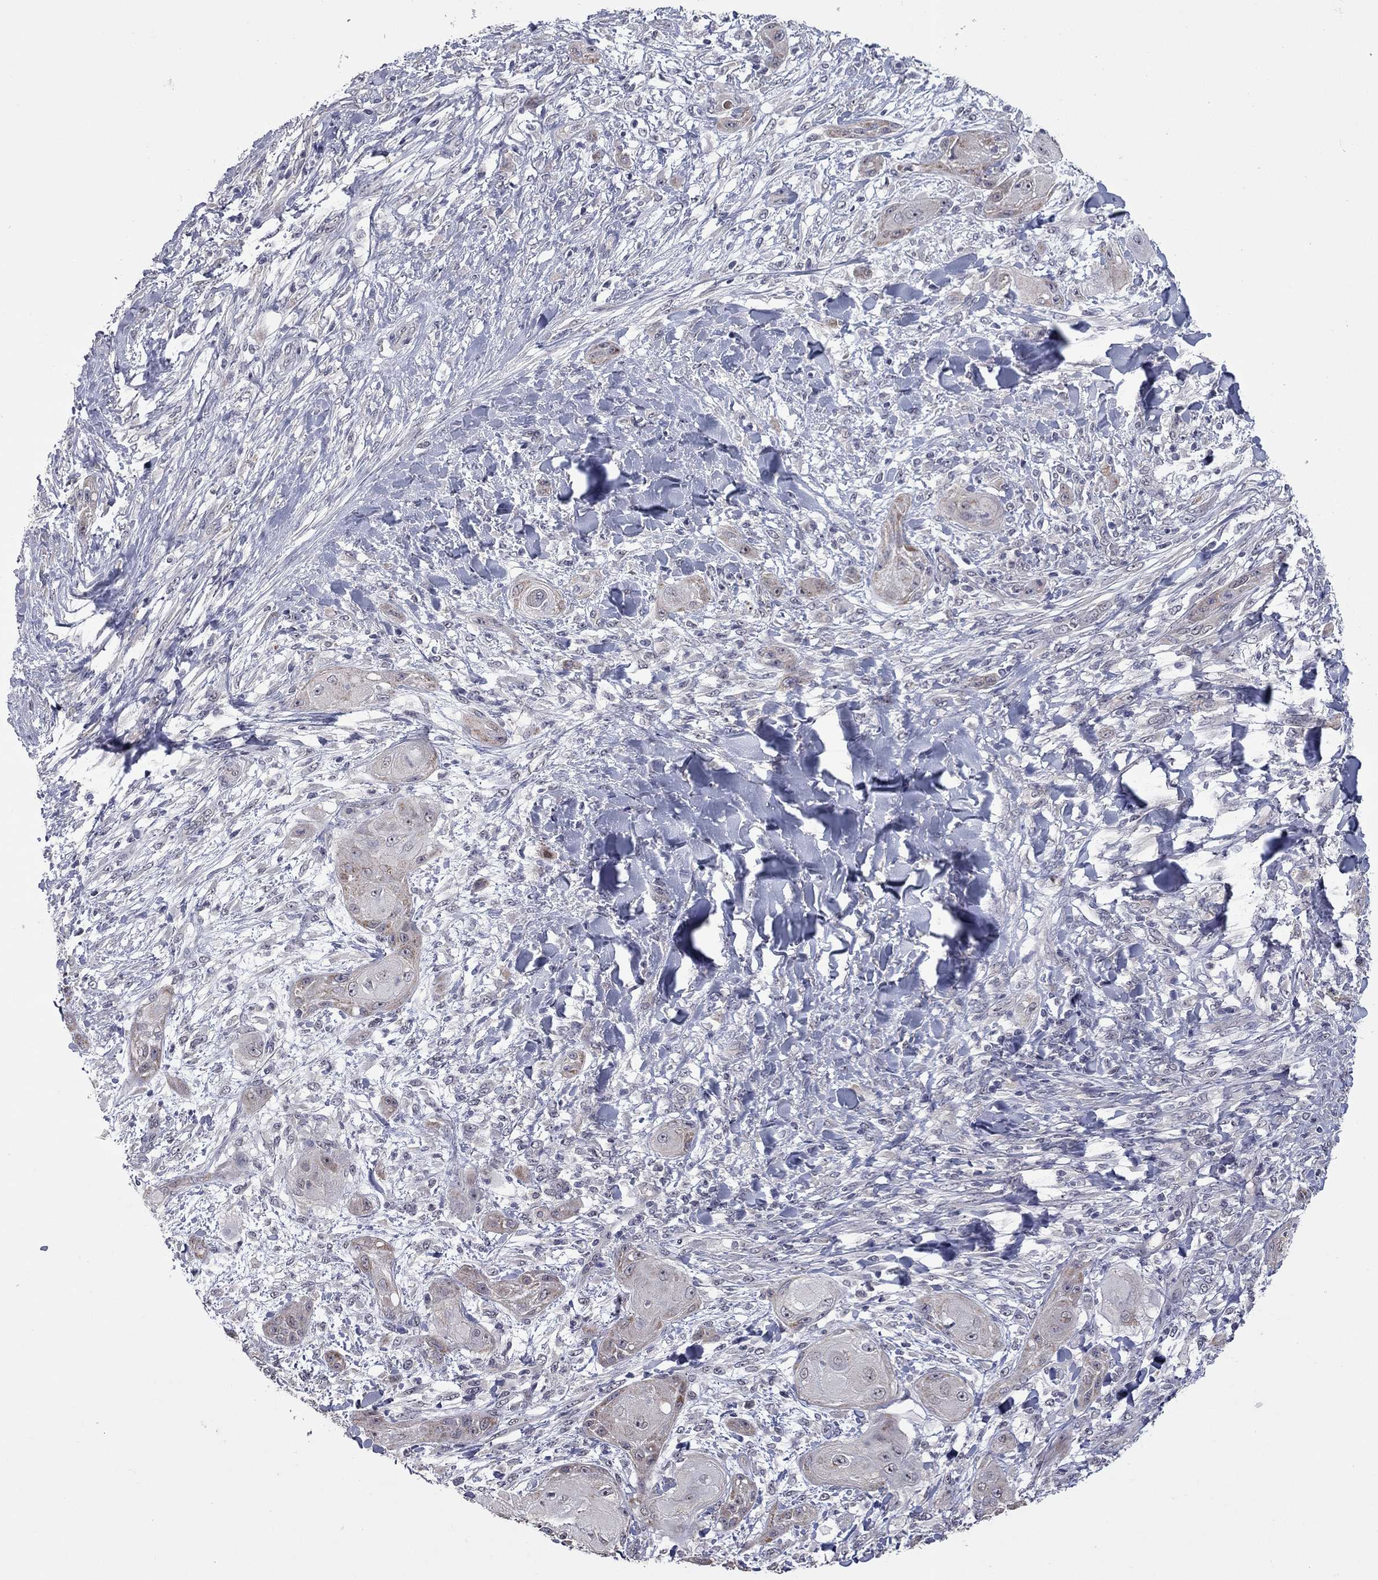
{"staining": {"intensity": "moderate", "quantity": "25%-75%", "location": "cytoplasmic/membranous"}, "tissue": "skin cancer", "cell_type": "Tumor cells", "image_type": "cancer", "snomed": [{"axis": "morphology", "description": "Squamous cell carcinoma, NOS"}, {"axis": "topography", "description": "Skin"}], "caption": "Protein expression analysis of human skin cancer (squamous cell carcinoma) reveals moderate cytoplasmic/membranous positivity in about 25%-75% of tumor cells. (DAB IHC with brightfield microscopy, high magnification).", "gene": "SHOC2", "patient": {"sex": "male", "age": 62}}